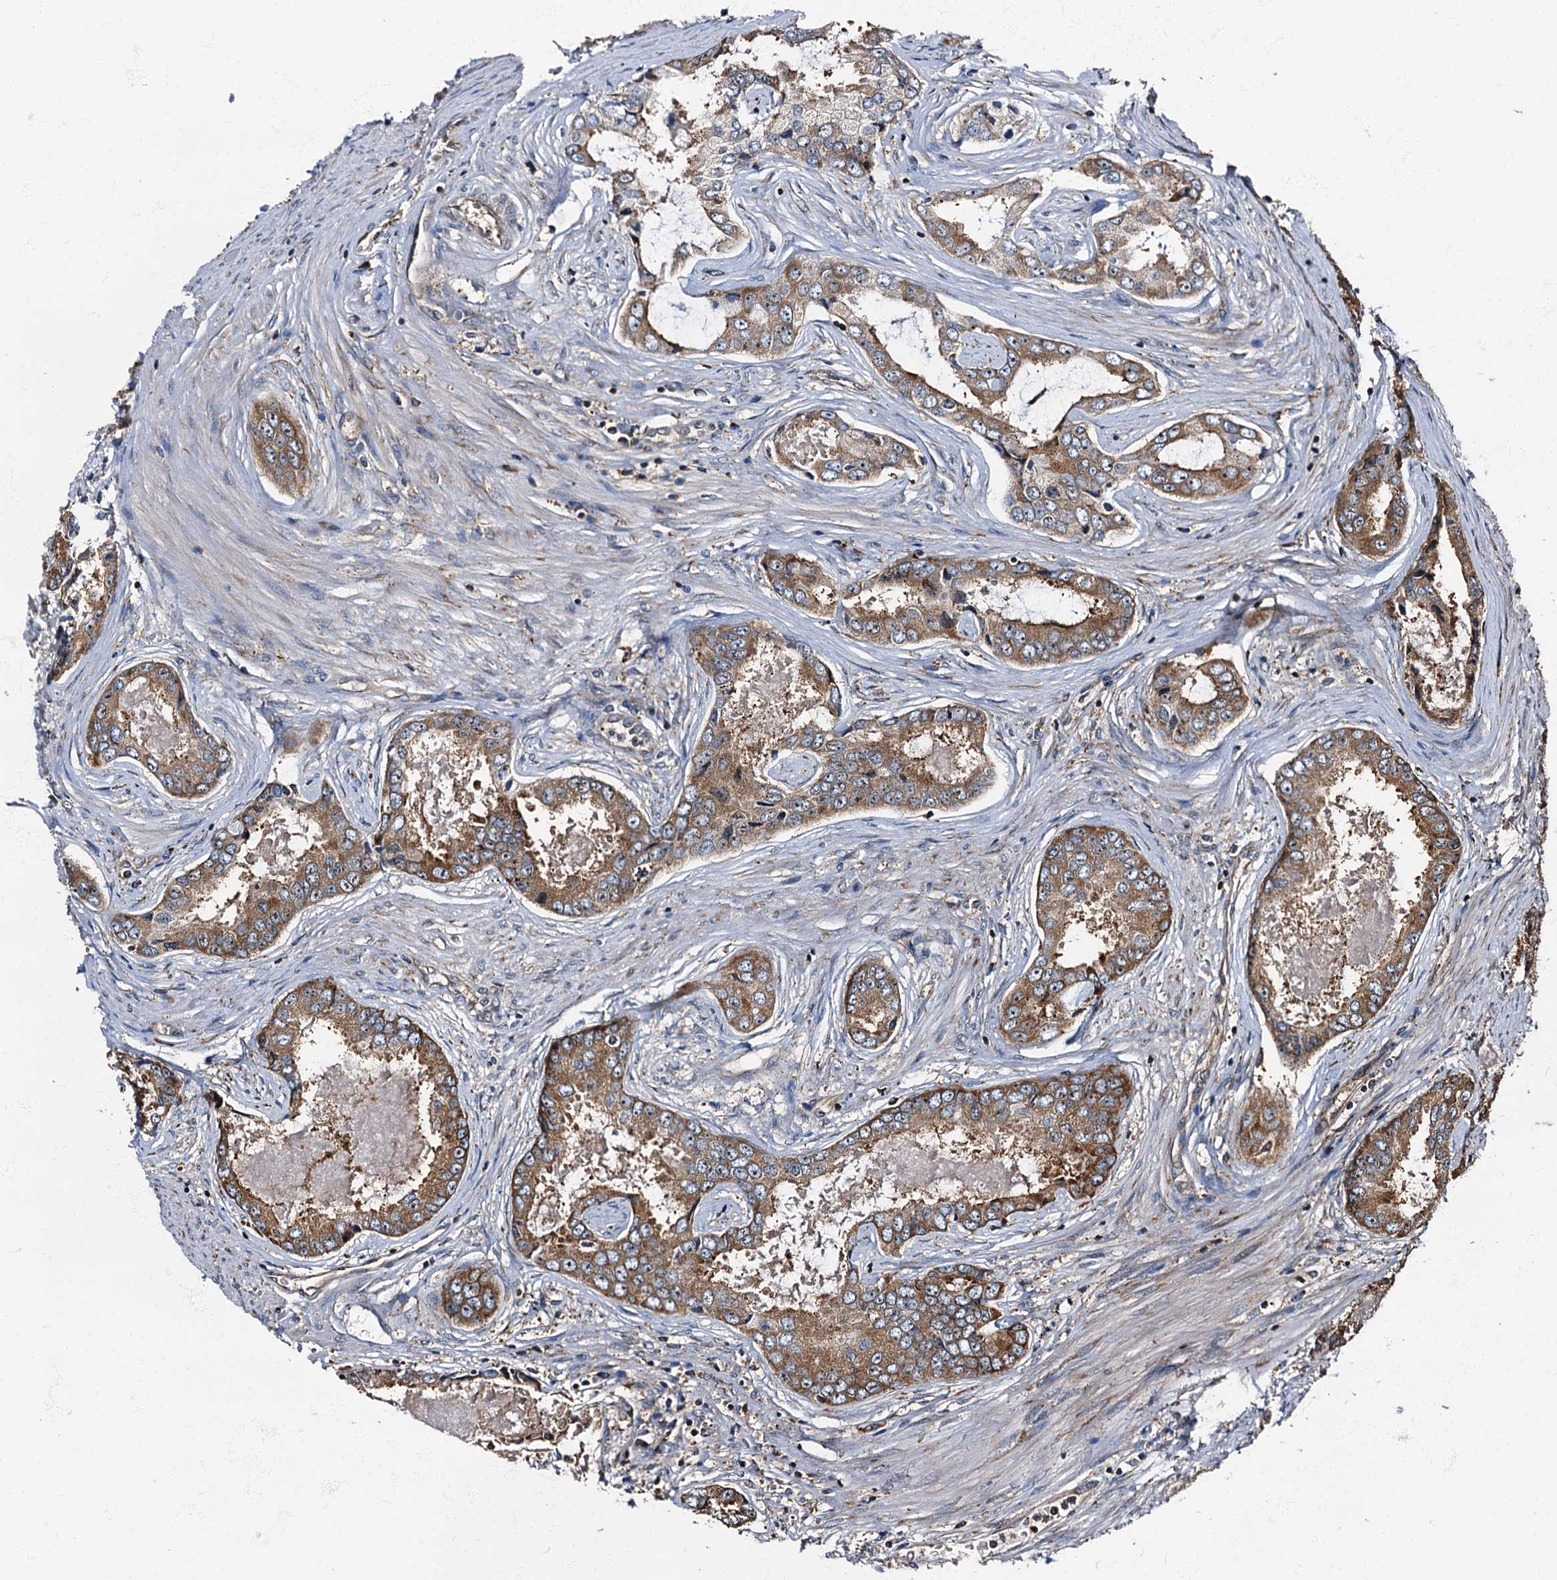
{"staining": {"intensity": "moderate", "quantity": ">75%", "location": "cytoplasmic/membranous"}, "tissue": "prostate cancer", "cell_type": "Tumor cells", "image_type": "cancer", "snomed": [{"axis": "morphology", "description": "Adenocarcinoma, Low grade"}, {"axis": "topography", "description": "Prostate"}], "caption": "This histopathology image exhibits immunohistochemistry (IHC) staining of prostate cancer (low-grade adenocarcinoma), with medium moderate cytoplasmic/membranous expression in about >75% of tumor cells.", "gene": "ATP2C1", "patient": {"sex": "male", "age": 68}}